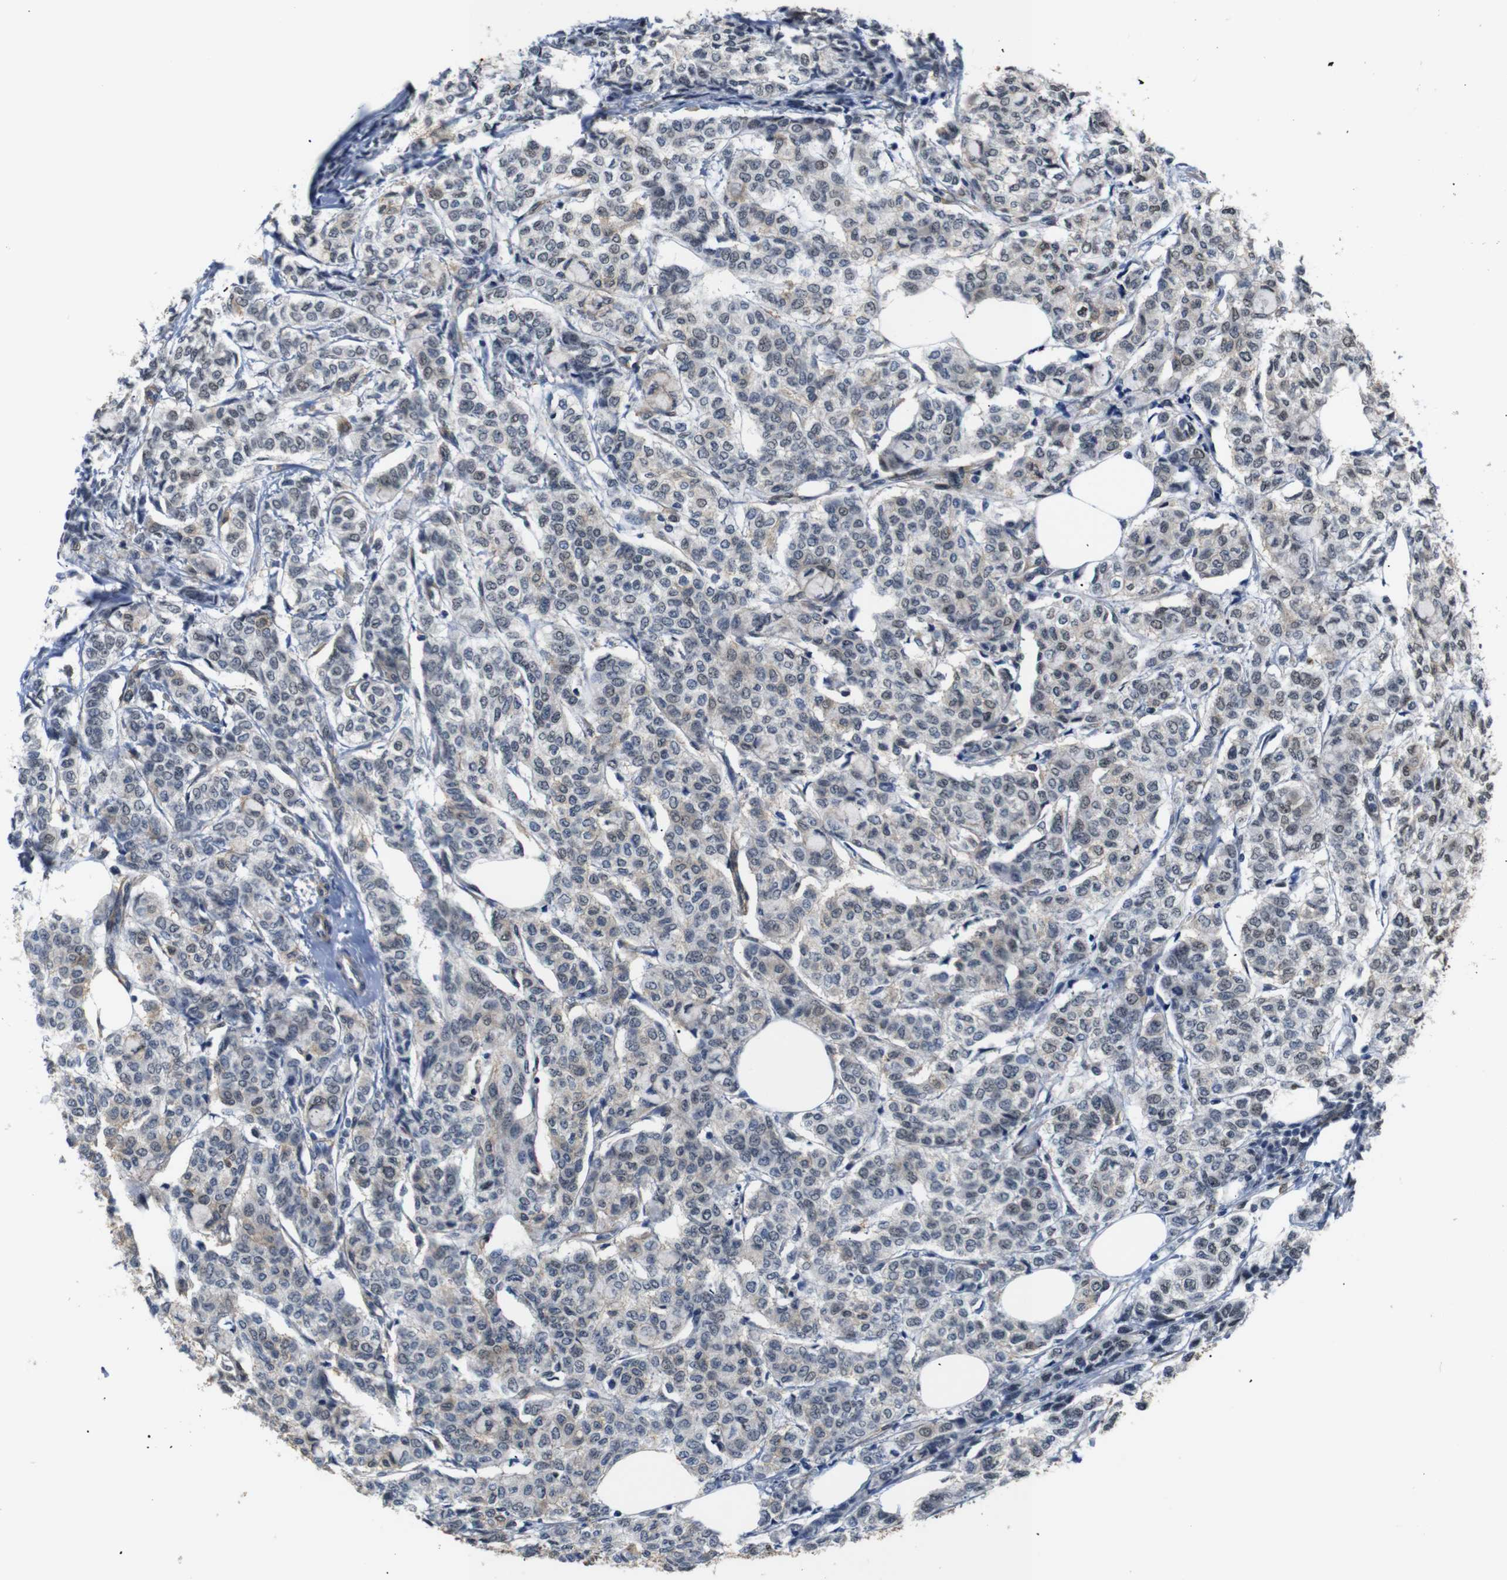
{"staining": {"intensity": "weak", "quantity": "25%-75%", "location": "nuclear"}, "tissue": "breast cancer", "cell_type": "Tumor cells", "image_type": "cancer", "snomed": [{"axis": "morphology", "description": "Lobular carcinoma"}, {"axis": "topography", "description": "Breast"}], "caption": "Immunohistochemistry (IHC) photomicrograph of neoplastic tissue: breast lobular carcinoma stained using IHC displays low levels of weak protein expression localized specifically in the nuclear of tumor cells, appearing as a nuclear brown color.", "gene": "PARN", "patient": {"sex": "female", "age": 60}}